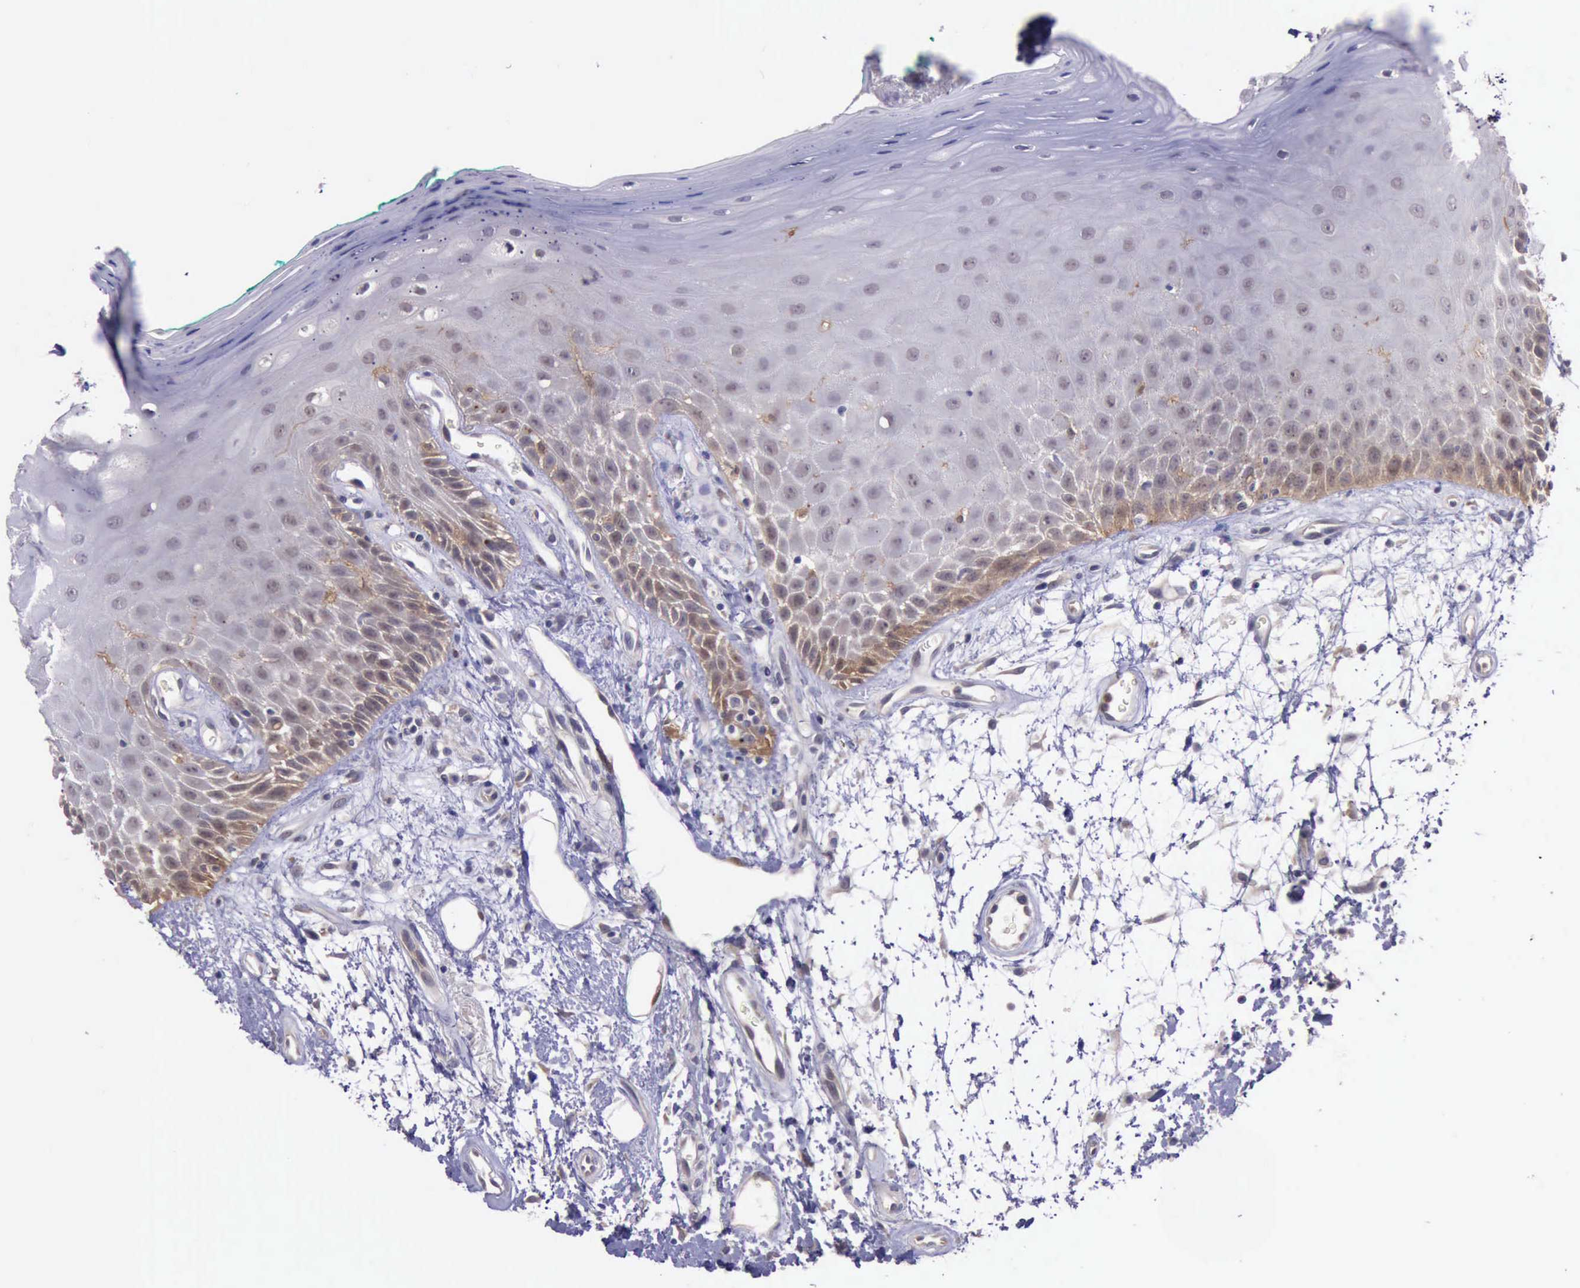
{"staining": {"intensity": "moderate", "quantity": "25%-75%", "location": "cytoplasmic/membranous"}, "tissue": "oral mucosa", "cell_type": "Squamous epithelial cells", "image_type": "normal", "snomed": [{"axis": "morphology", "description": "Normal tissue, NOS"}, {"axis": "morphology", "description": "Squamous cell carcinoma, NOS"}, {"axis": "topography", "description": "Skeletal muscle"}, {"axis": "topography", "description": "Oral tissue"}, {"axis": "topography", "description": "Head-Neck"}], "caption": "Protein expression analysis of benign human oral mucosa reveals moderate cytoplasmic/membranous expression in approximately 25%-75% of squamous epithelial cells.", "gene": "PLEK2", "patient": {"sex": "female", "age": 84}}